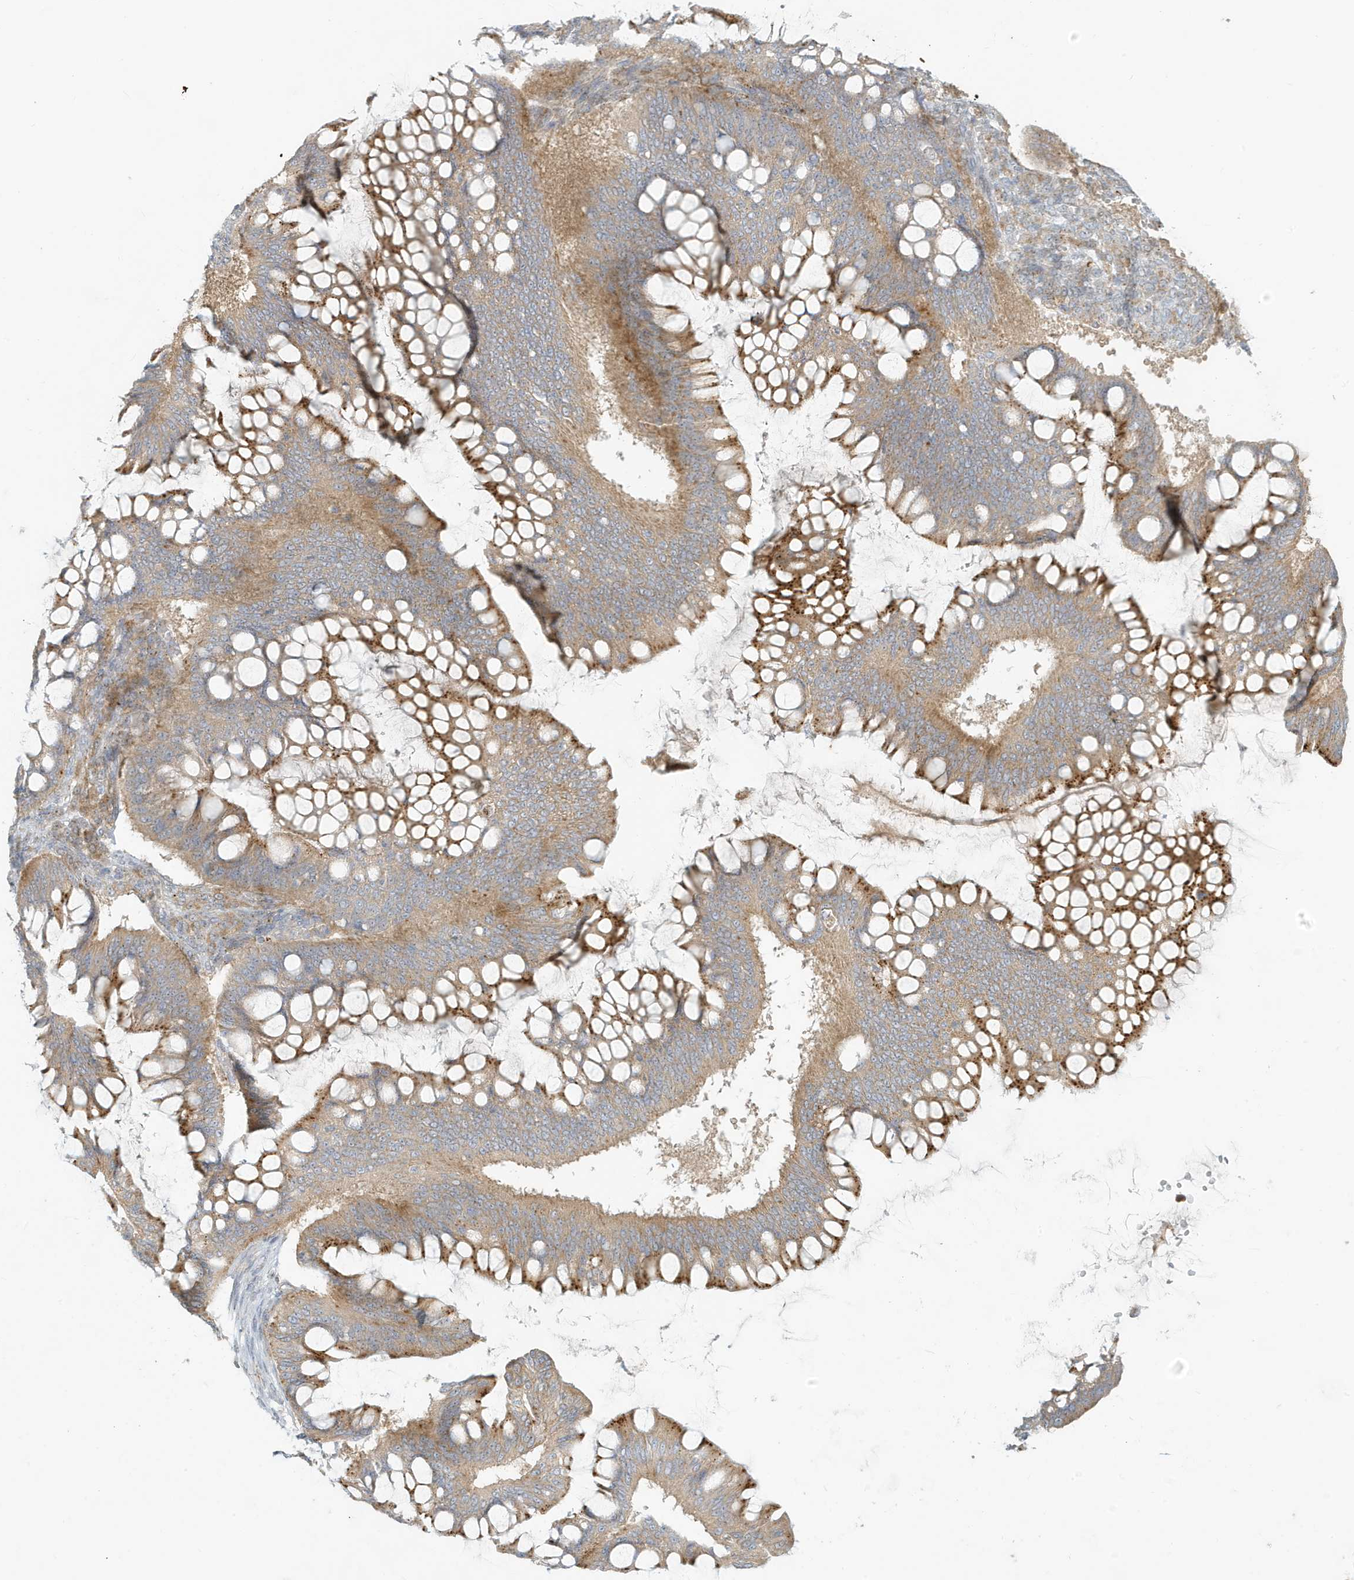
{"staining": {"intensity": "moderate", "quantity": ">75%", "location": "cytoplasmic/membranous"}, "tissue": "ovarian cancer", "cell_type": "Tumor cells", "image_type": "cancer", "snomed": [{"axis": "morphology", "description": "Cystadenocarcinoma, mucinous, NOS"}, {"axis": "topography", "description": "Ovary"}], "caption": "Ovarian mucinous cystadenocarcinoma stained for a protein reveals moderate cytoplasmic/membranous positivity in tumor cells. The protein of interest is shown in brown color, while the nuclei are stained blue.", "gene": "MCOLN1", "patient": {"sex": "female", "age": 73}}